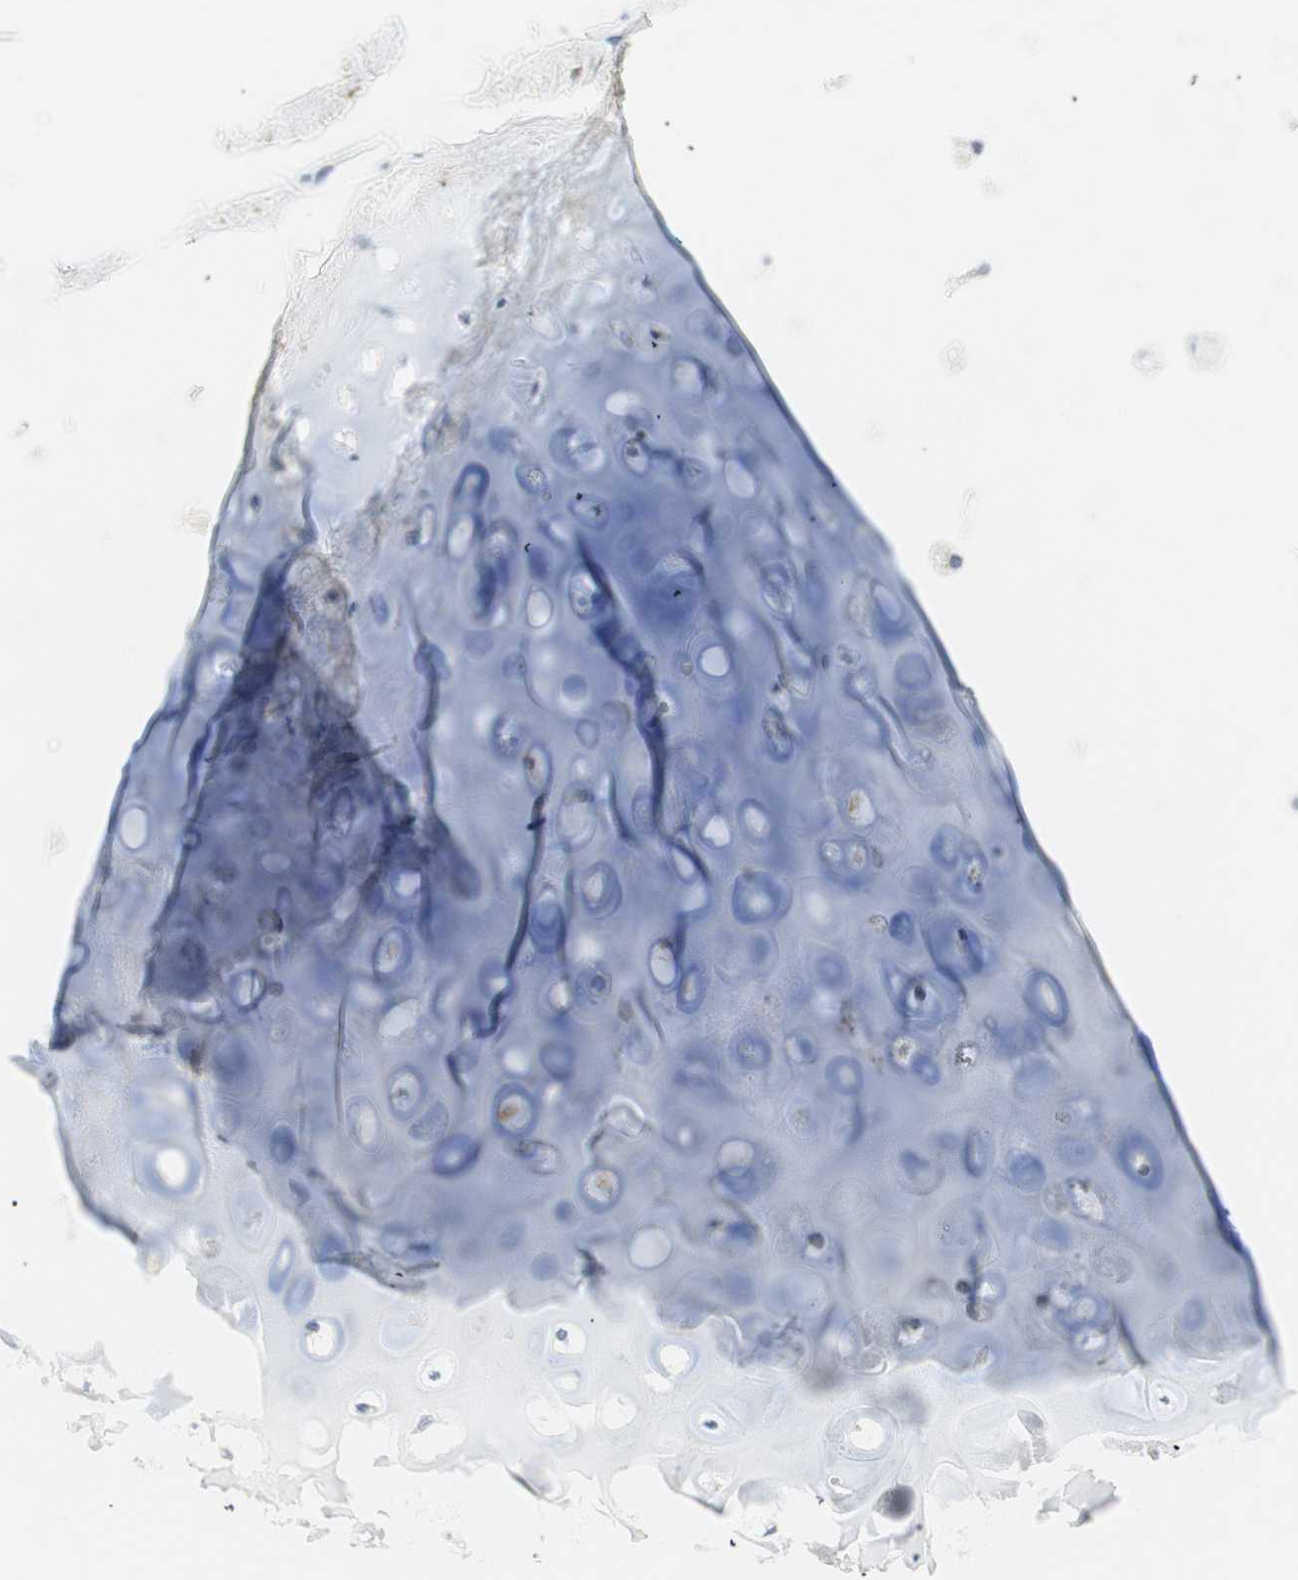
{"staining": {"intensity": "negative", "quantity": "none", "location": "none"}, "tissue": "adipose tissue", "cell_type": "Adipocytes", "image_type": "normal", "snomed": [{"axis": "morphology", "description": "Normal tissue, NOS"}, {"axis": "topography", "description": "Cartilage tissue"}, {"axis": "topography", "description": "Bronchus"}], "caption": "Adipocytes are negative for brown protein staining in benign adipose tissue. The staining was performed using DAB (3,3'-diaminobenzidine) to visualize the protein expression in brown, while the nuclei were stained in blue with hematoxylin (Magnification: 20x).", "gene": "HPGD", "patient": {"sex": "female", "age": 73}}